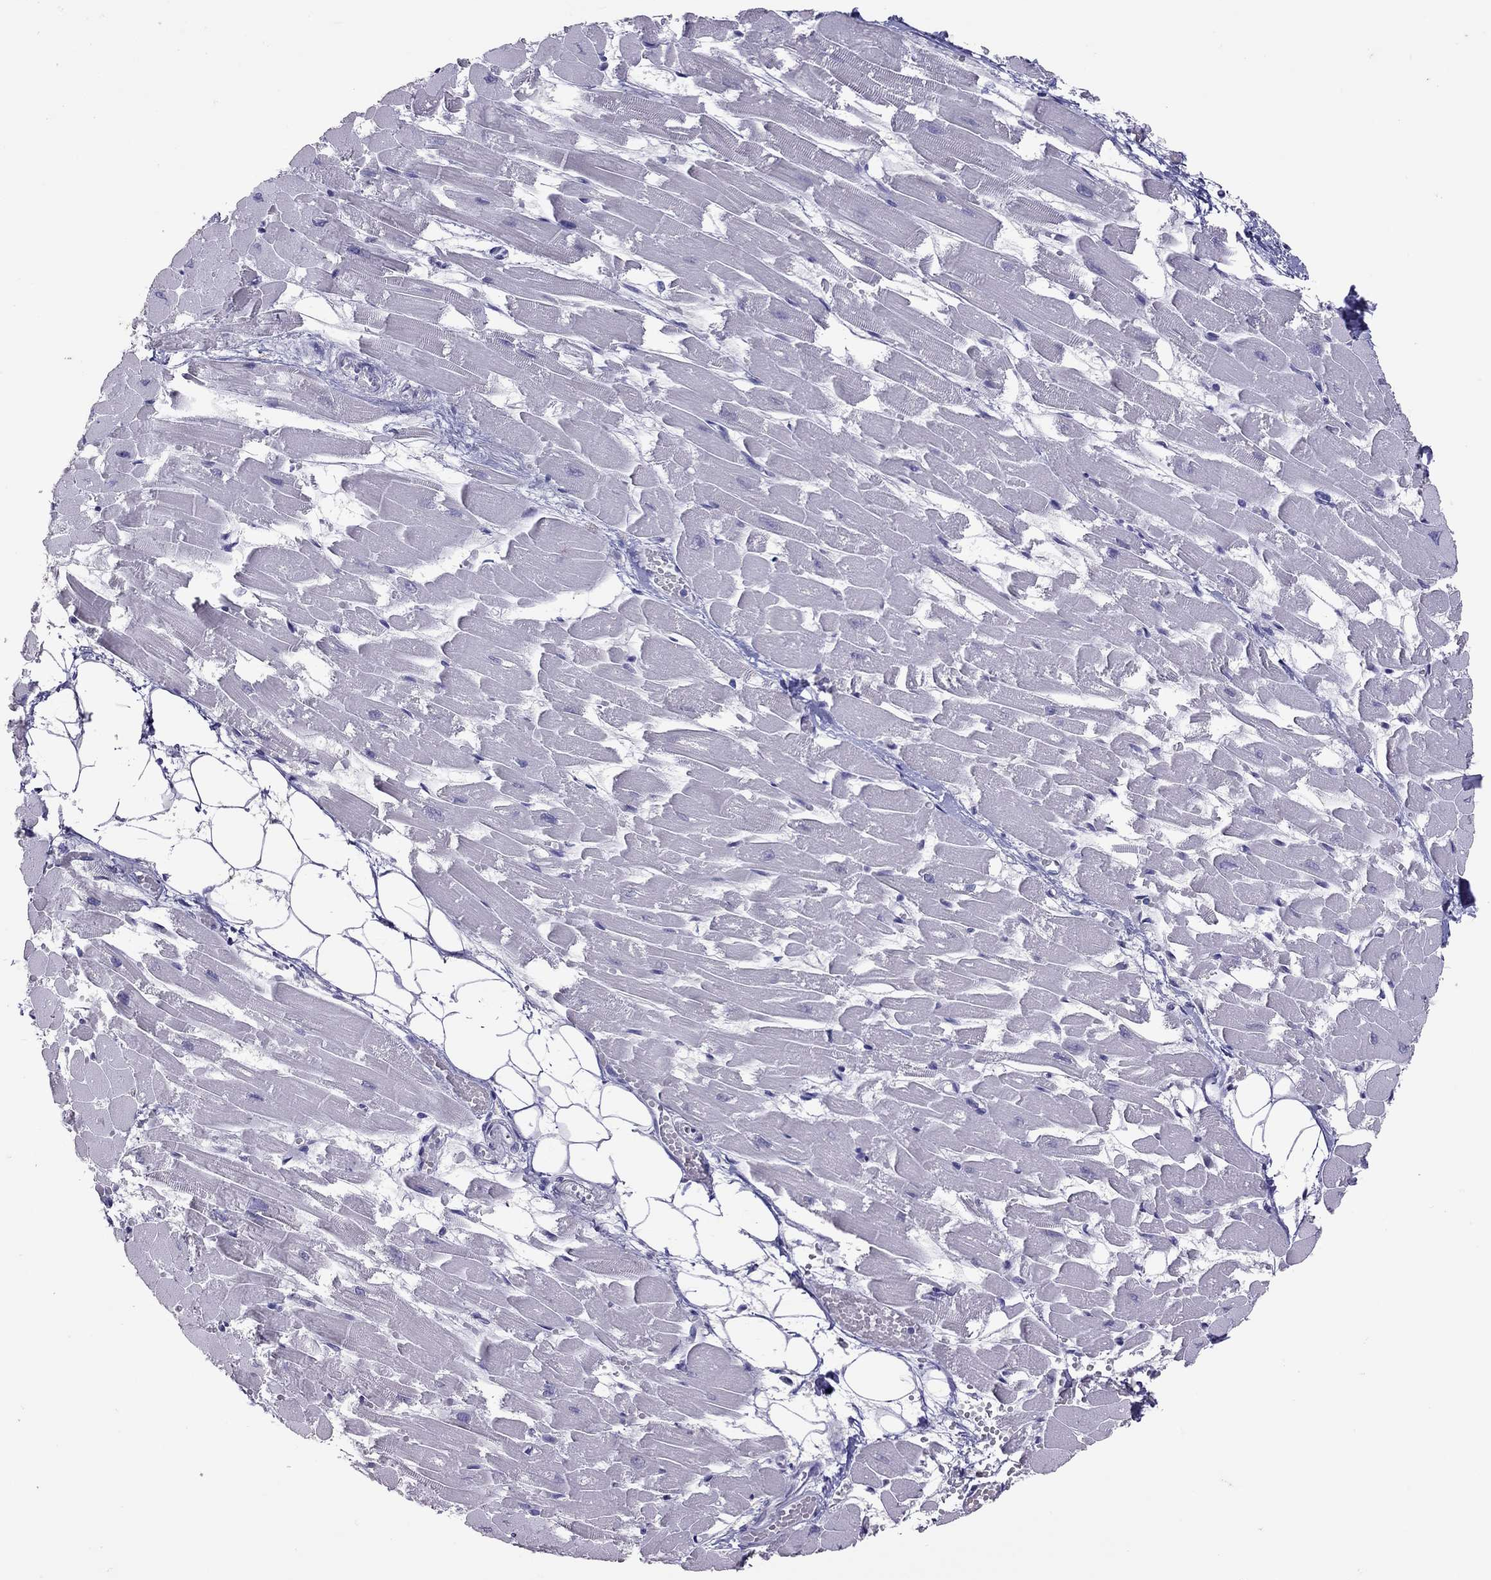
{"staining": {"intensity": "negative", "quantity": "none", "location": "none"}, "tissue": "heart muscle", "cell_type": "Cardiomyocytes", "image_type": "normal", "snomed": [{"axis": "morphology", "description": "Normal tissue, NOS"}, {"axis": "topography", "description": "Heart"}], "caption": "This is an immunohistochemistry (IHC) micrograph of normal human heart muscle. There is no staining in cardiomyocytes.", "gene": "SLAMF1", "patient": {"sex": "female", "age": 52}}